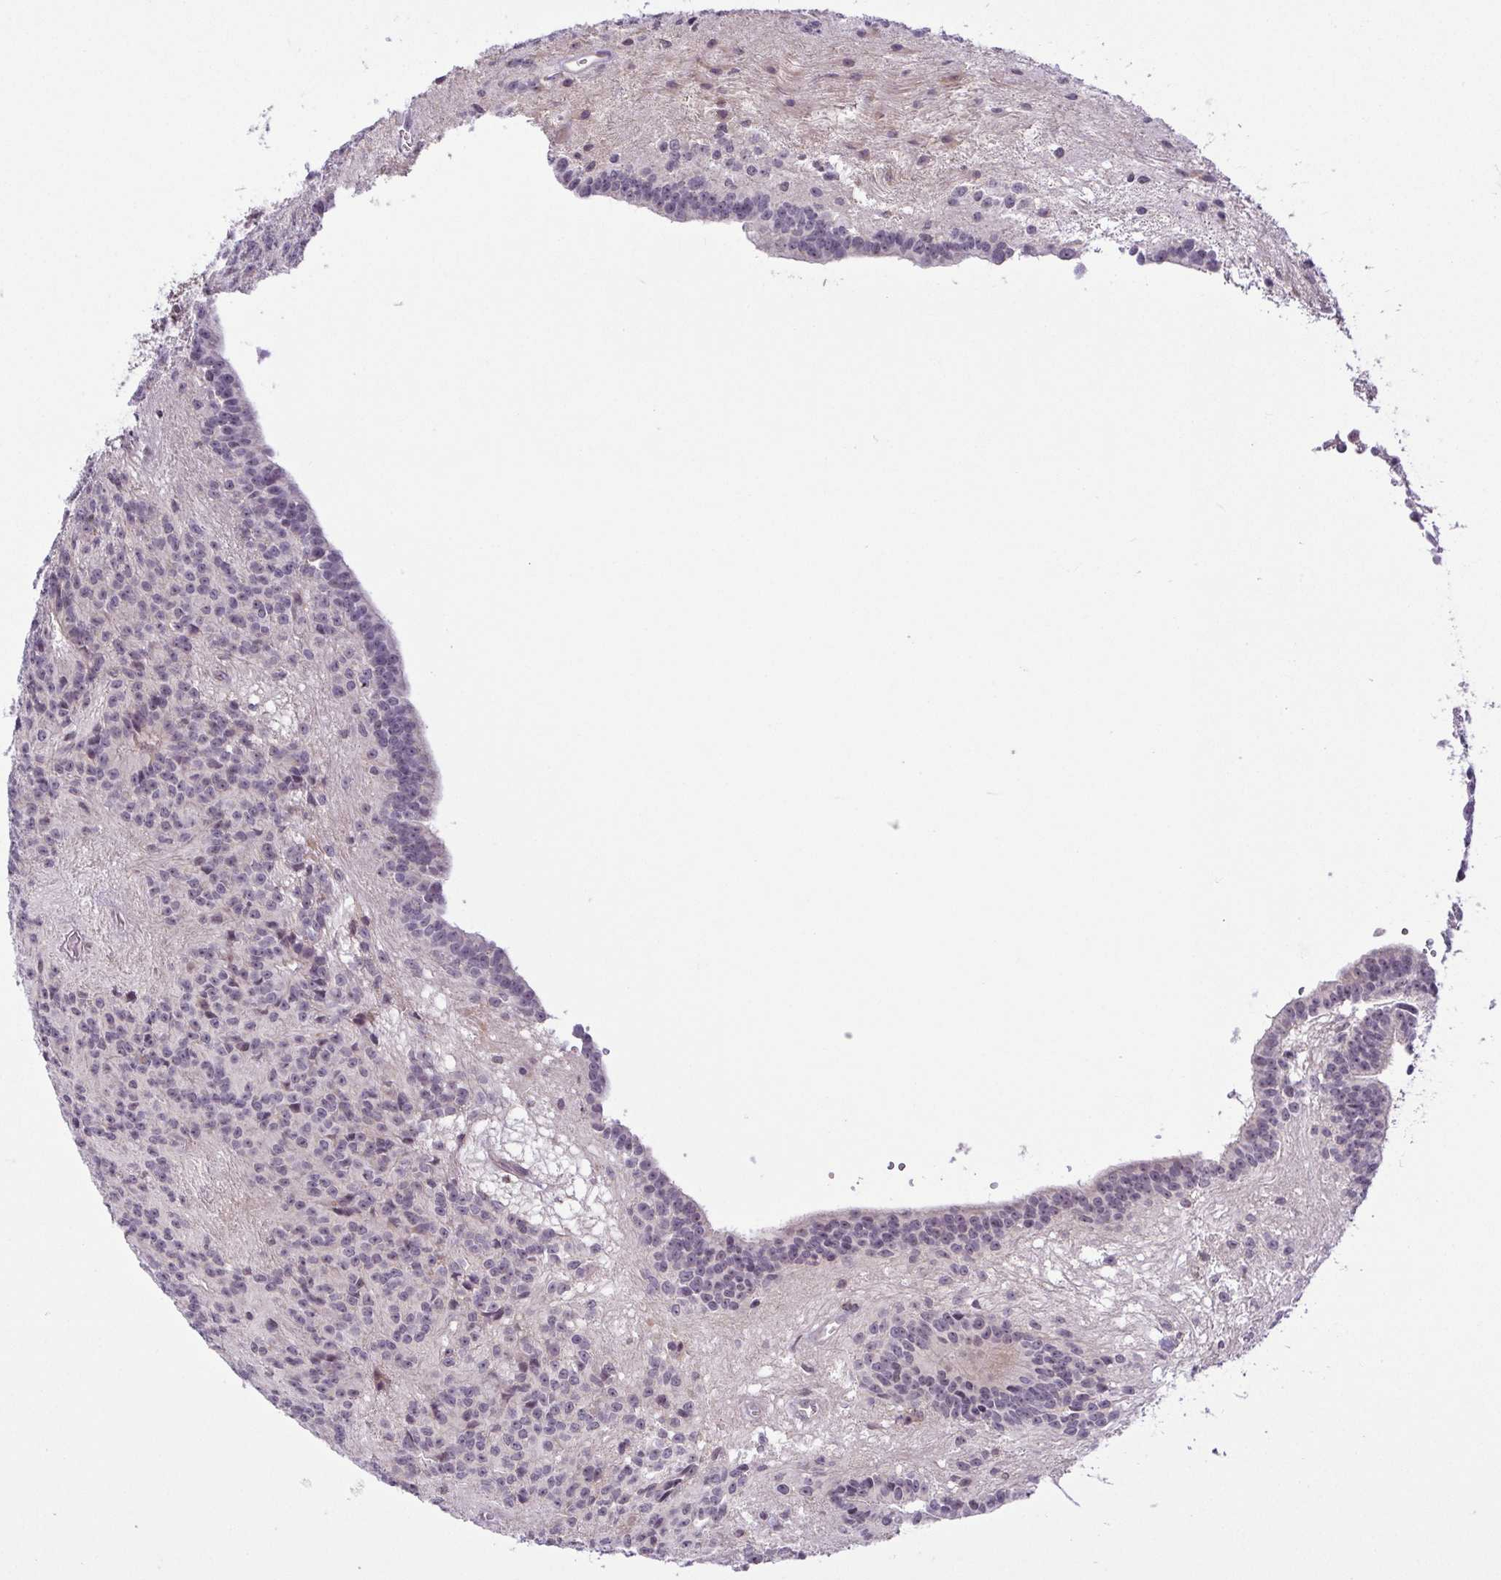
{"staining": {"intensity": "negative", "quantity": "none", "location": "none"}, "tissue": "glioma", "cell_type": "Tumor cells", "image_type": "cancer", "snomed": [{"axis": "morphology", "description": "Glioma, malignant, Low grade"}, {"axis": "topography", "description": "Brain"}], "caption": "IHC of glioma reveals no positivity in tumor cells. Nuclei are stained in blue.", "gene": "RSL24D1", "patient": {"sex": "male", "age": 31}}